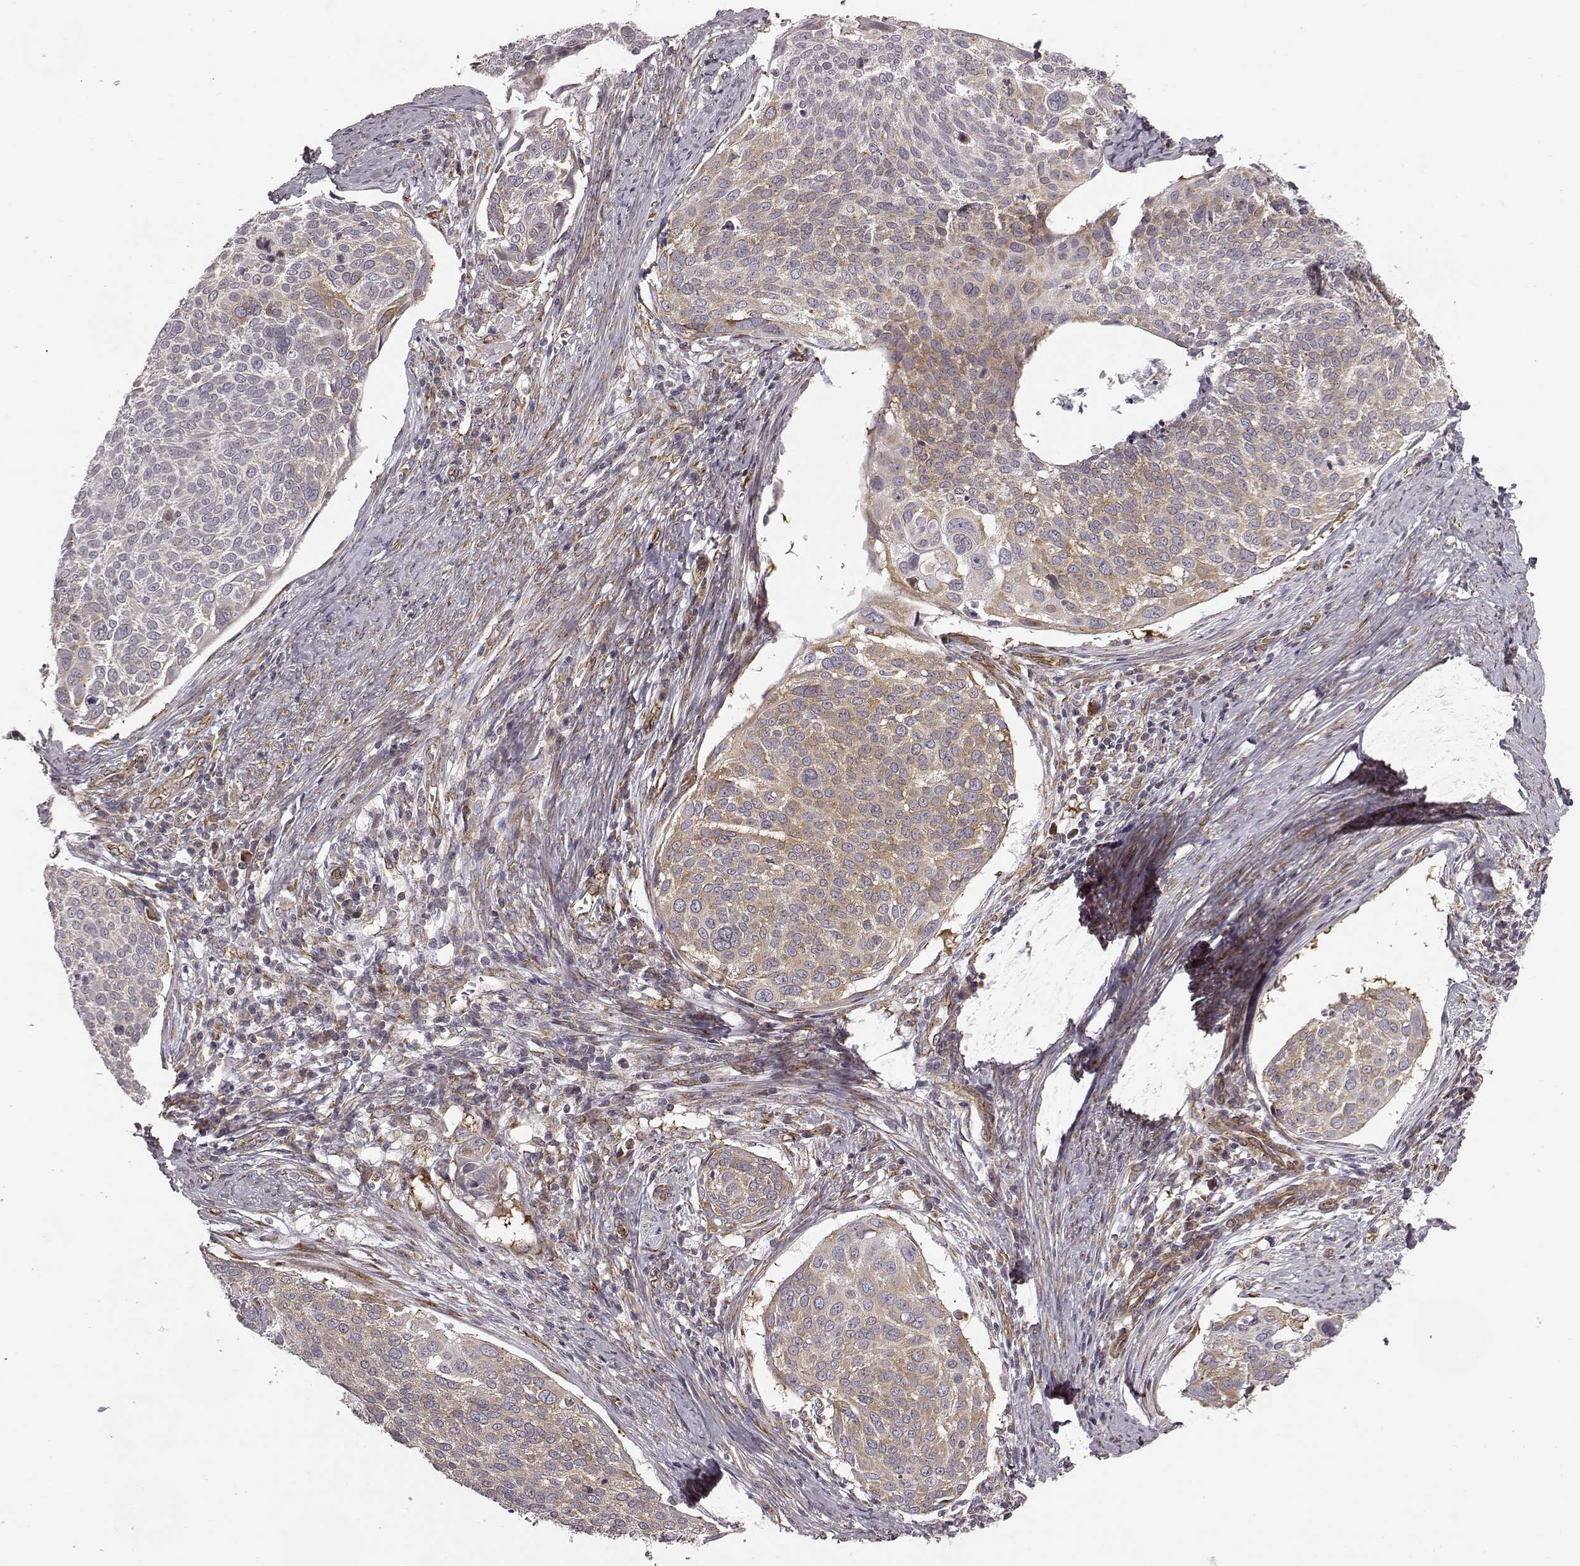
{"staining": {"intensity": "moderate", "quantity": "<25%", "location": "cytoplasmic/membranous"}, "tissue": "cervical cancer", "cell_type": "Tumor cells", "image_type": "cancer", "snomed": [{"axis": "morphology", "description": "Squamous cell carcinoma, NOS"}, {"axis": "topography", "description": "Cervix"}], "caption": "Cervical squamous cell carcinoma stained for a protein (brown) shows moderate cytoplasmic/membranous positive expression in approximately <25% of tumor cells.", "gene": "TMEM14A", "patient": {"sex": "female", "age": 39}}